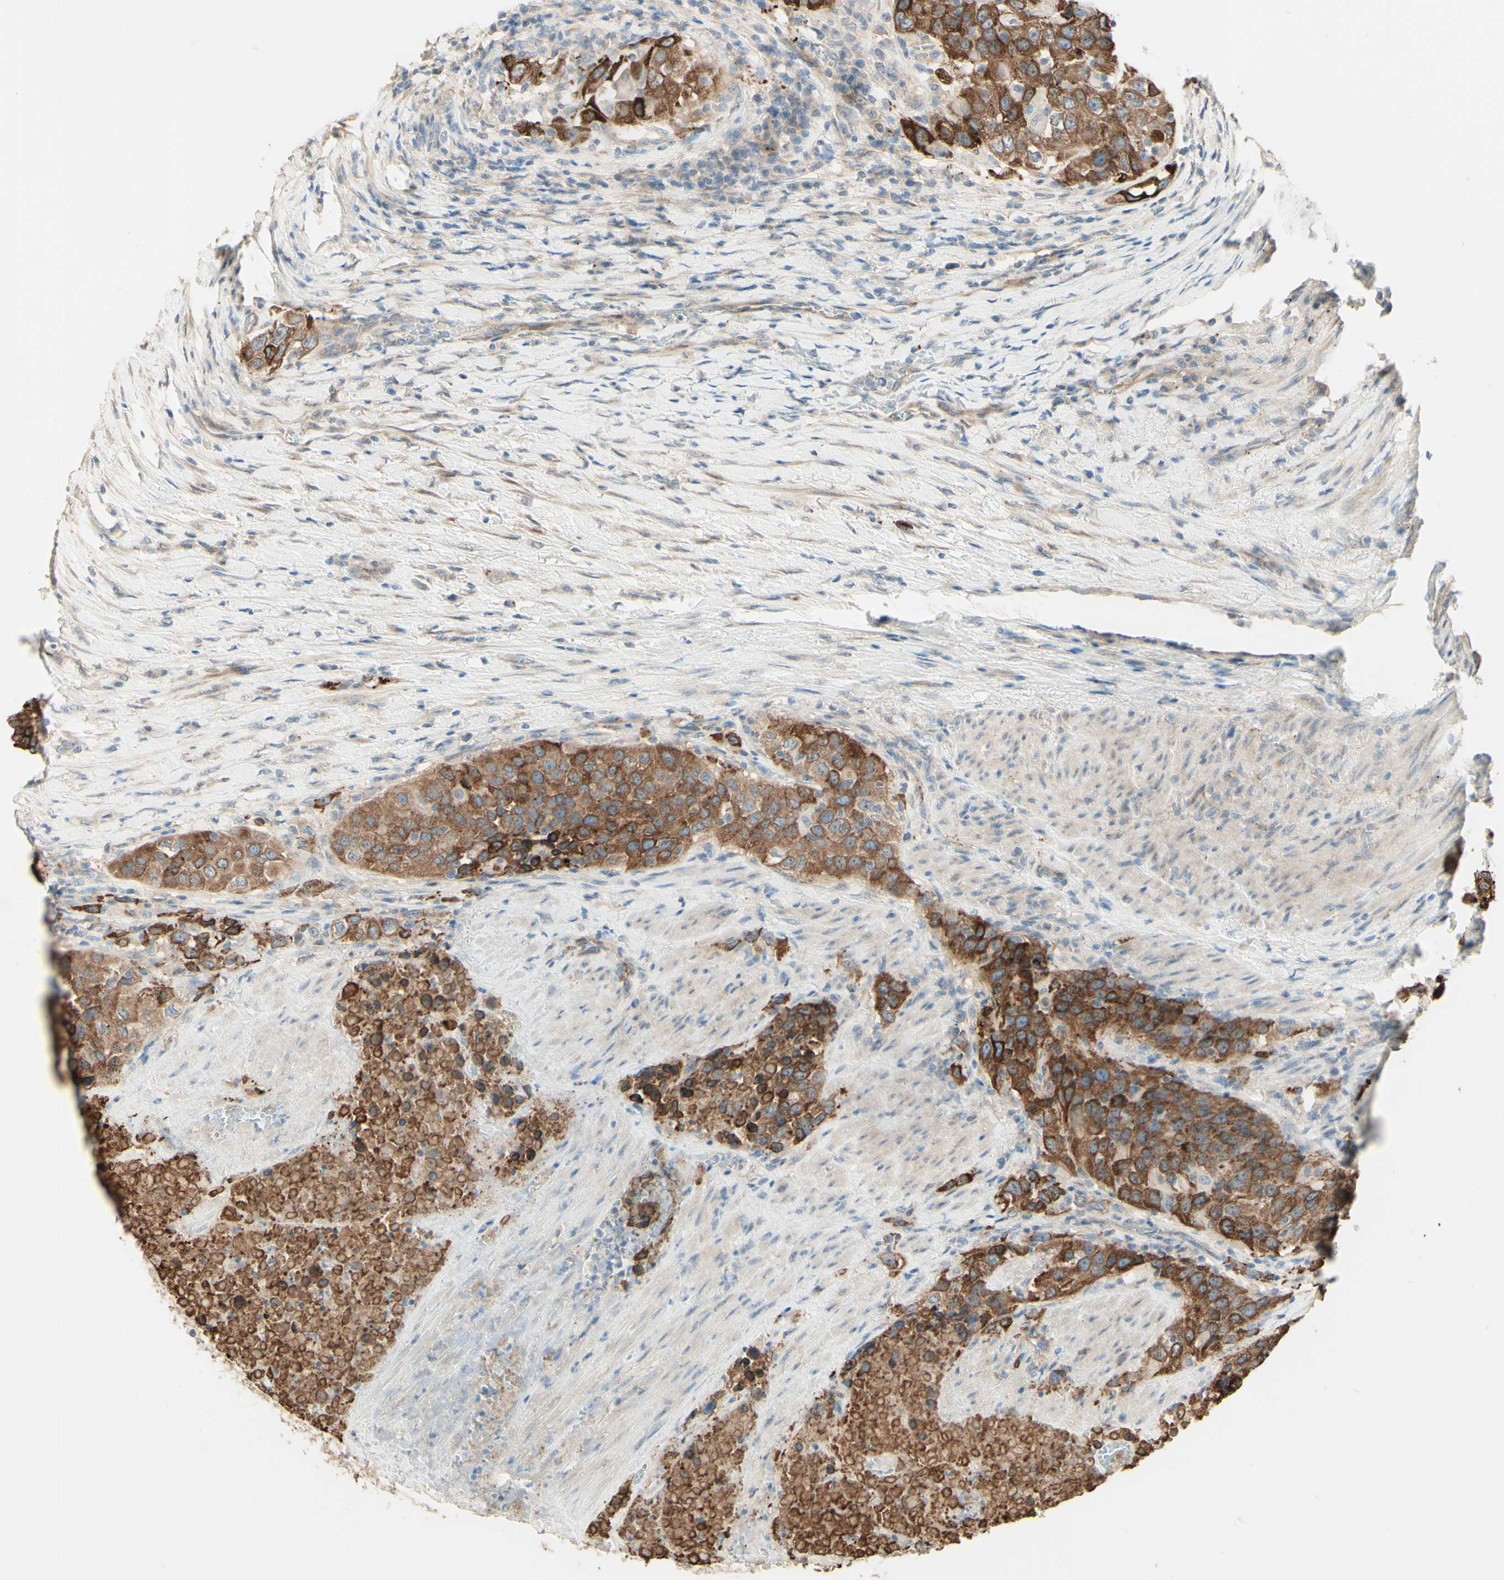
{"staining": {"intensity": "moderate", "quantity": ">75%", "location": "cytoplasmic/membranous"}, "tissue": "urothelial cancer", "cell_type": "Tumor cells", "image_type": "cancer", "snomed": [{"axis": "morphology", "description": "Urothelial carcinoma, High grade"}, {"axis": "topography", "description": "Urinary bladder"}], "caption": "This is an image of immunohistochemistry staining of urothelial cancer, which shows moderate expression in the cytoplasmic/membranous of tumor cells.", "gene": "RNF149", "patient": {"sex": "female", "age": 80}}